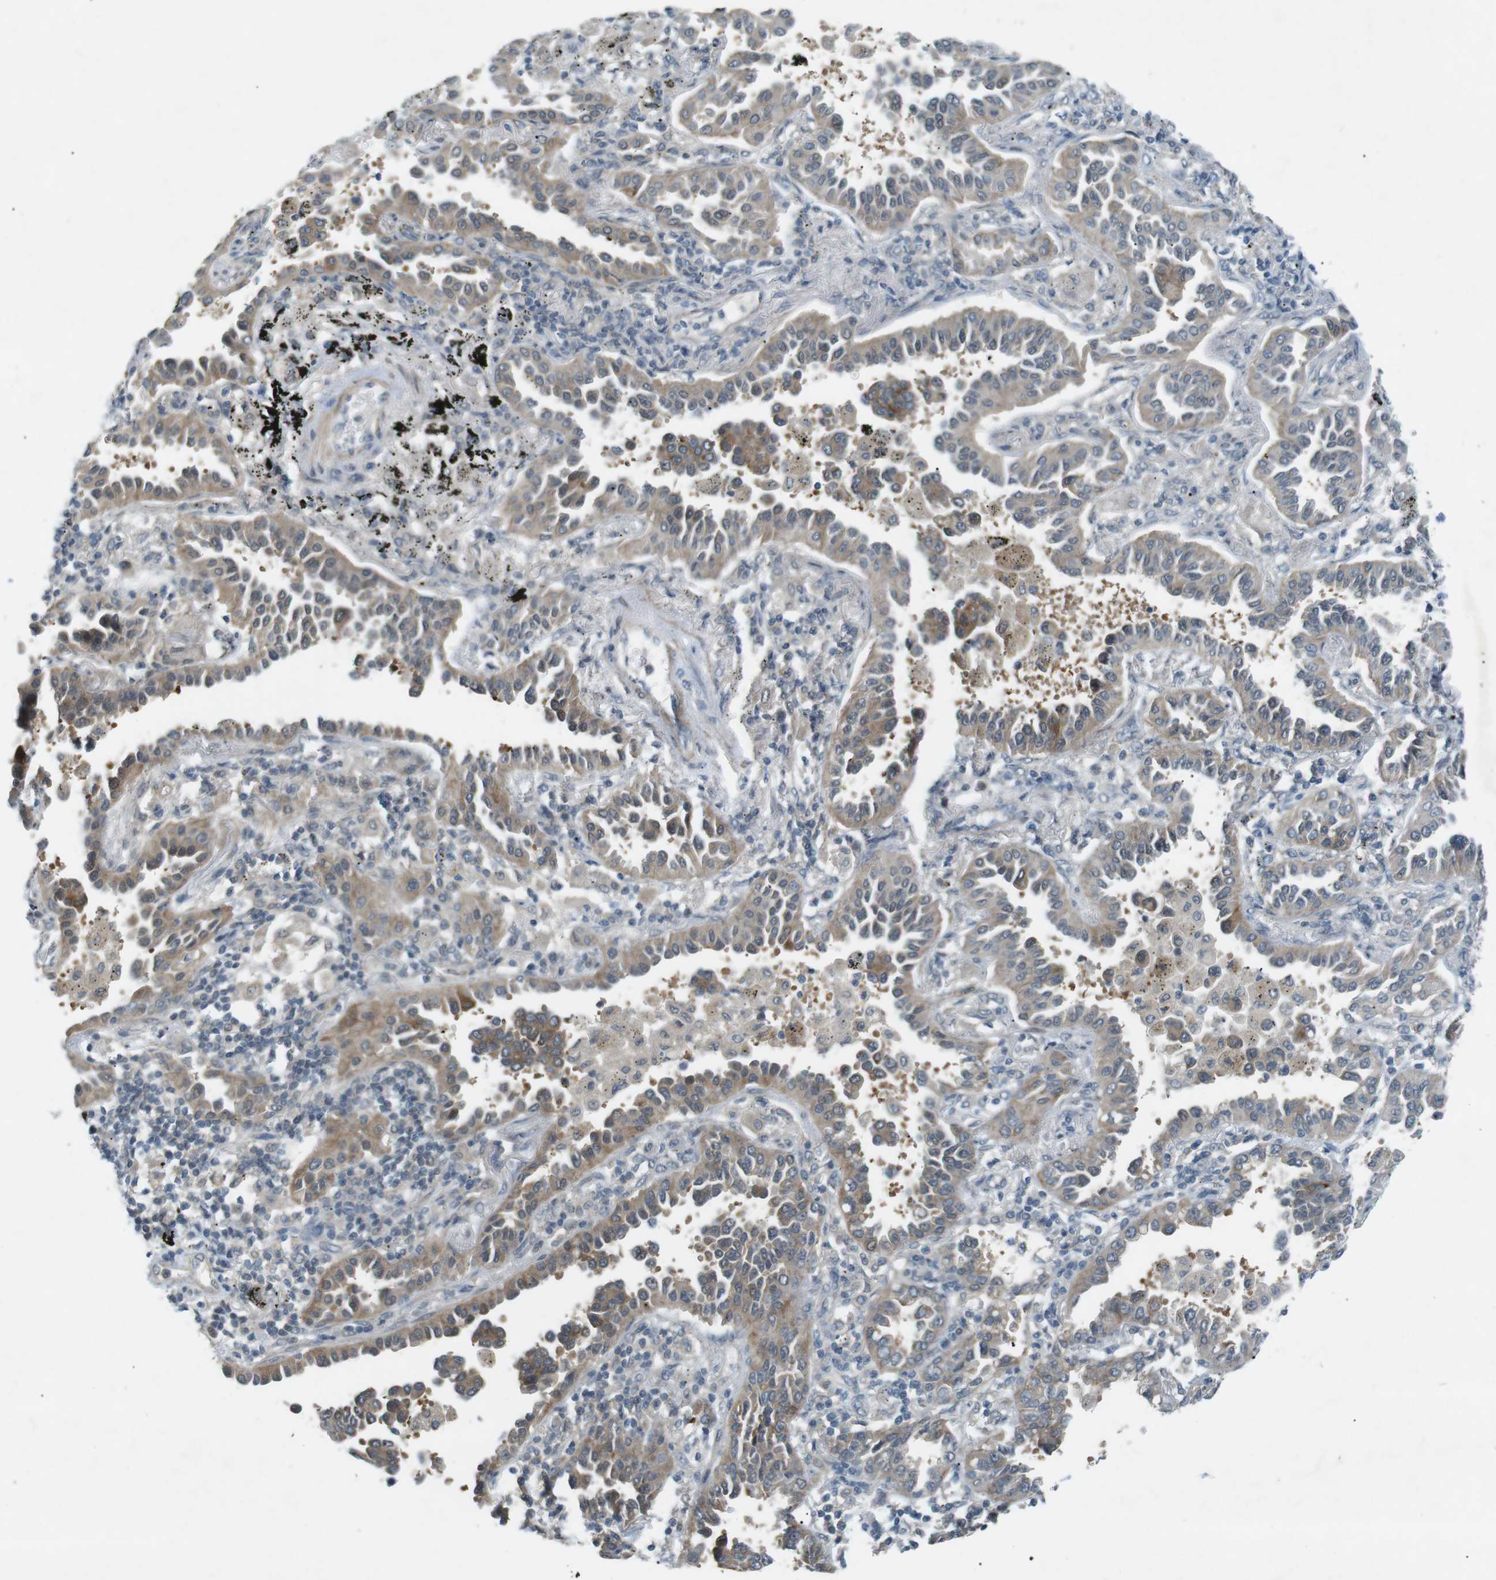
{"staining": {"intensity": "weak", "quantity": ">75%", "location": "cytoplasmic/membranous"}, "tissue": "lung cancer", "cell_type": "Tumor cells", "image_type": "cancer", "snomed": [{"axis": "morphology", "description": "Normal tissue, NOS"}, {"axis": "morphology", "description": "Adenocarcinoma, NOS"}, {"axis": "topography", "description": "Lung"}], "caption": "Human lung cancer (adenocarcinoma) stained with a brown dye displays weak cytoplasmic/membranous positive staining in about >75% of tumor cells.", "gene": "RTN3", "patient": {"sex": "male", "age": 59}}